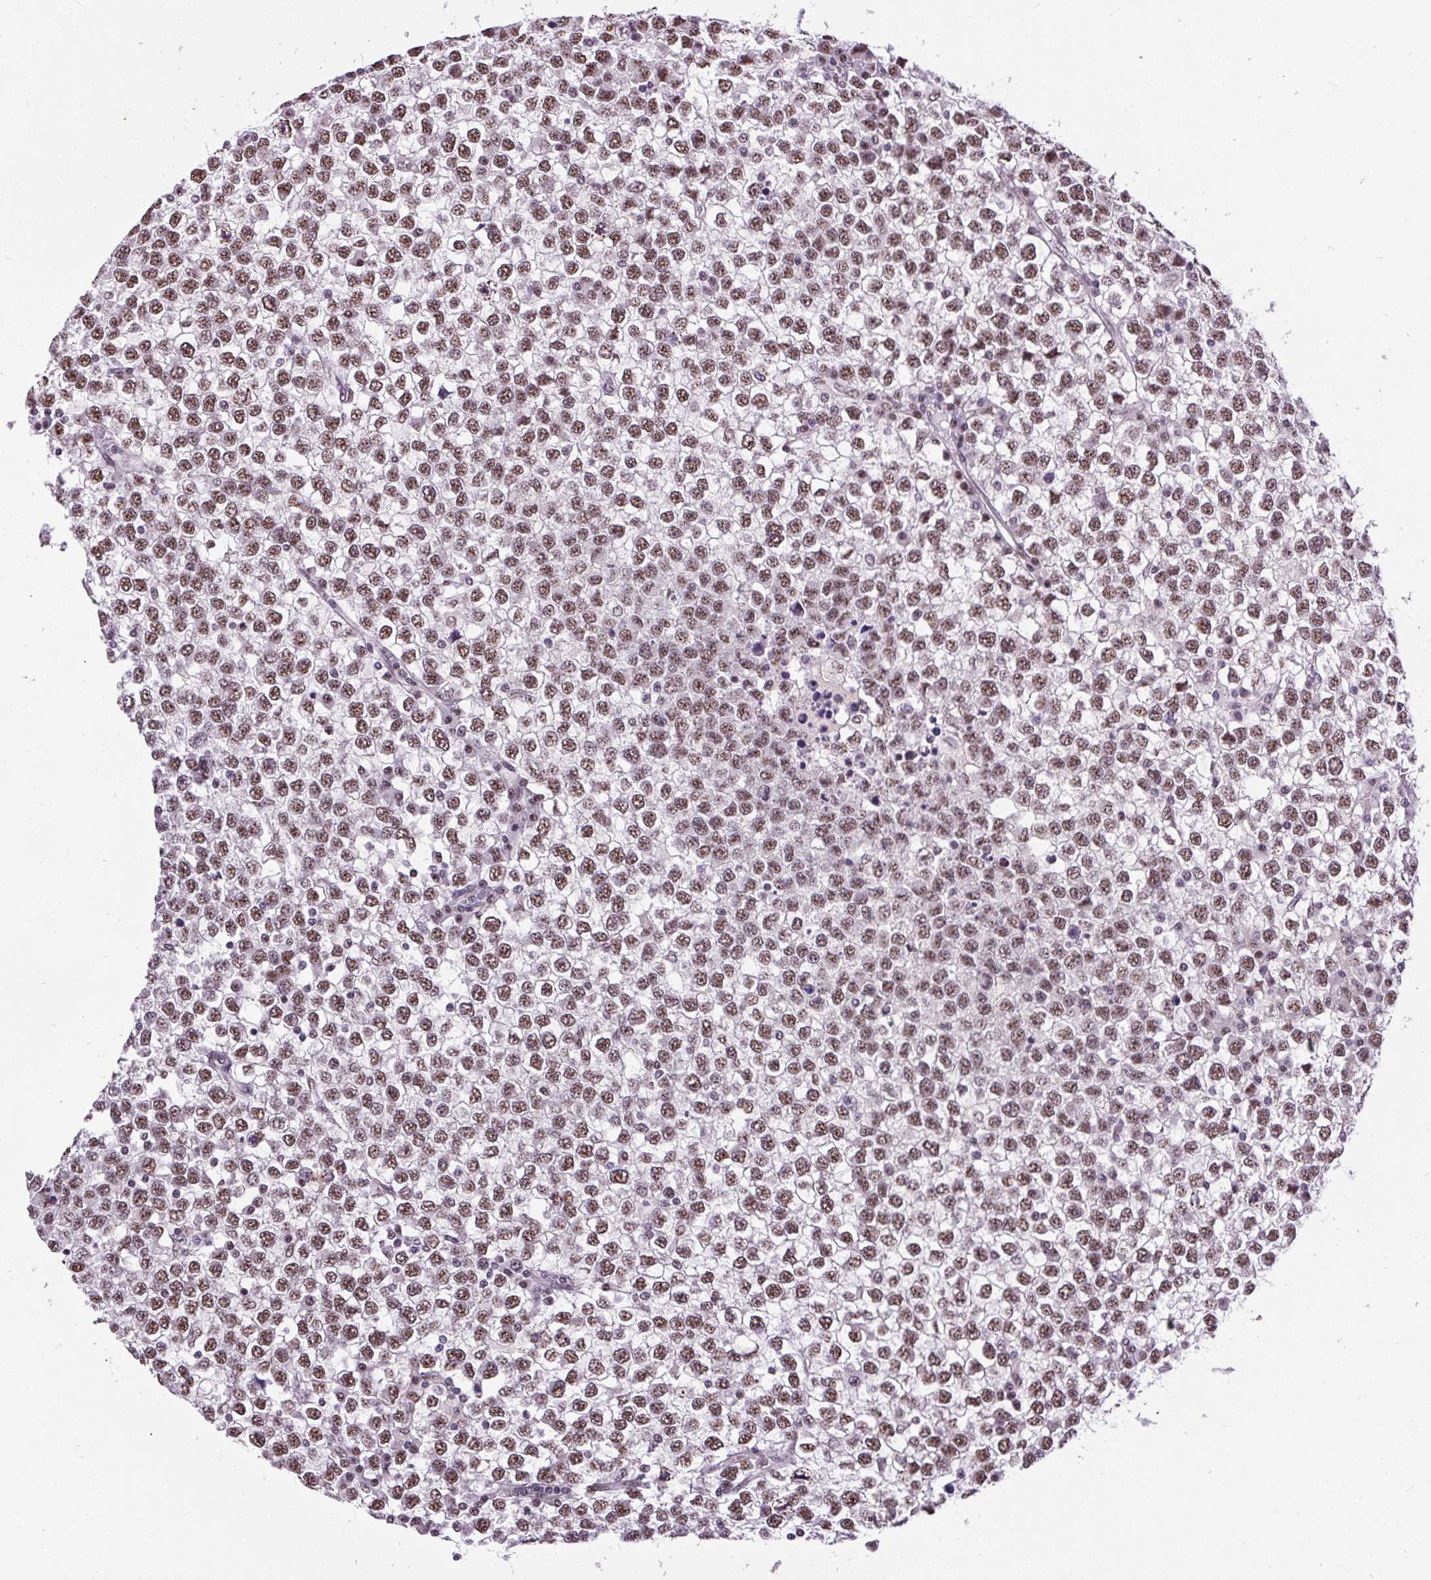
{"staining": {"intensity": "moderate", "quantity": ">75%", "location": "nuclear"}, "tissue": "testis cancer", "cell_type": "Tumor cells", "image_type": "cancer", "snomed": [{"axis": "morphology", "description": "Seminoma, NOS"}, {"axis": "topography", "description": "Testis"}], "caption": "This photomicrograph exhibits immunohistochemistry staining of human seminoma (testis), with medium moderate nuclear positivity in approximately >75% of tumor cells.", "gene": "SMC5", "patient": {"sex": "male", "age": 65}}